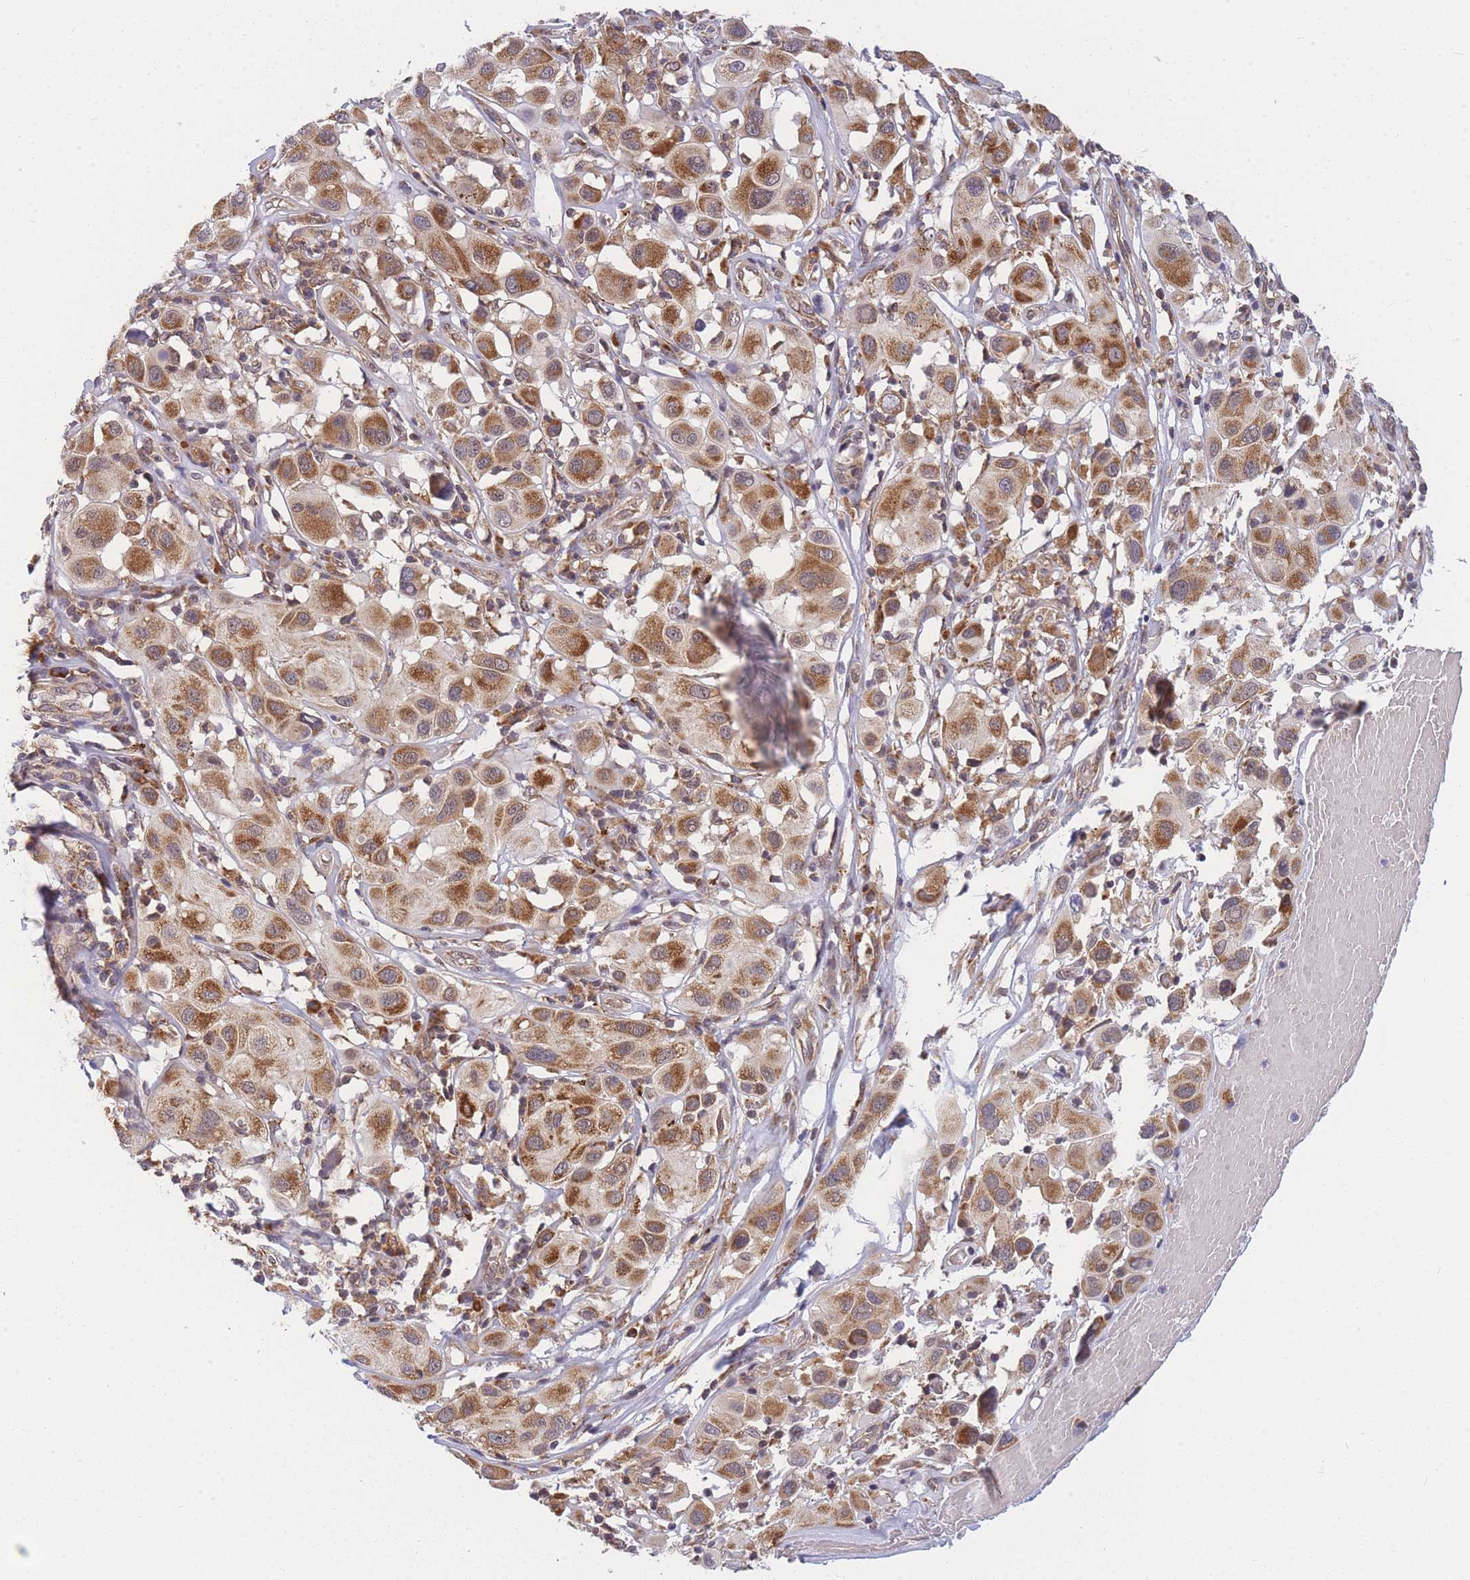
{"staining": {"intensity": "moderate", "quantity": ">75%", "location": "cytoplasmic/membranous"}, "tissue": "melanoma", "cell_type": "Tumor cells", "image_type": "cancer", "snomed": [{"axis": "morphology", "description": "Malignant melanoma, Metastatic site"}, {"axis": "topography", "description": "Skin"}], "caption": "IHC micrograph of neoplastic tissue: human malignant melanoma (metastatic site) stained using IHC displays medium levels of moderate protein expression localized specifically in the cytoplasmic/membranous of tumor cells, appearing as a cytoplasmic/membranous brown color.", "gene": "MRPL23", "patient": {"sex": "male", "age": 41}}